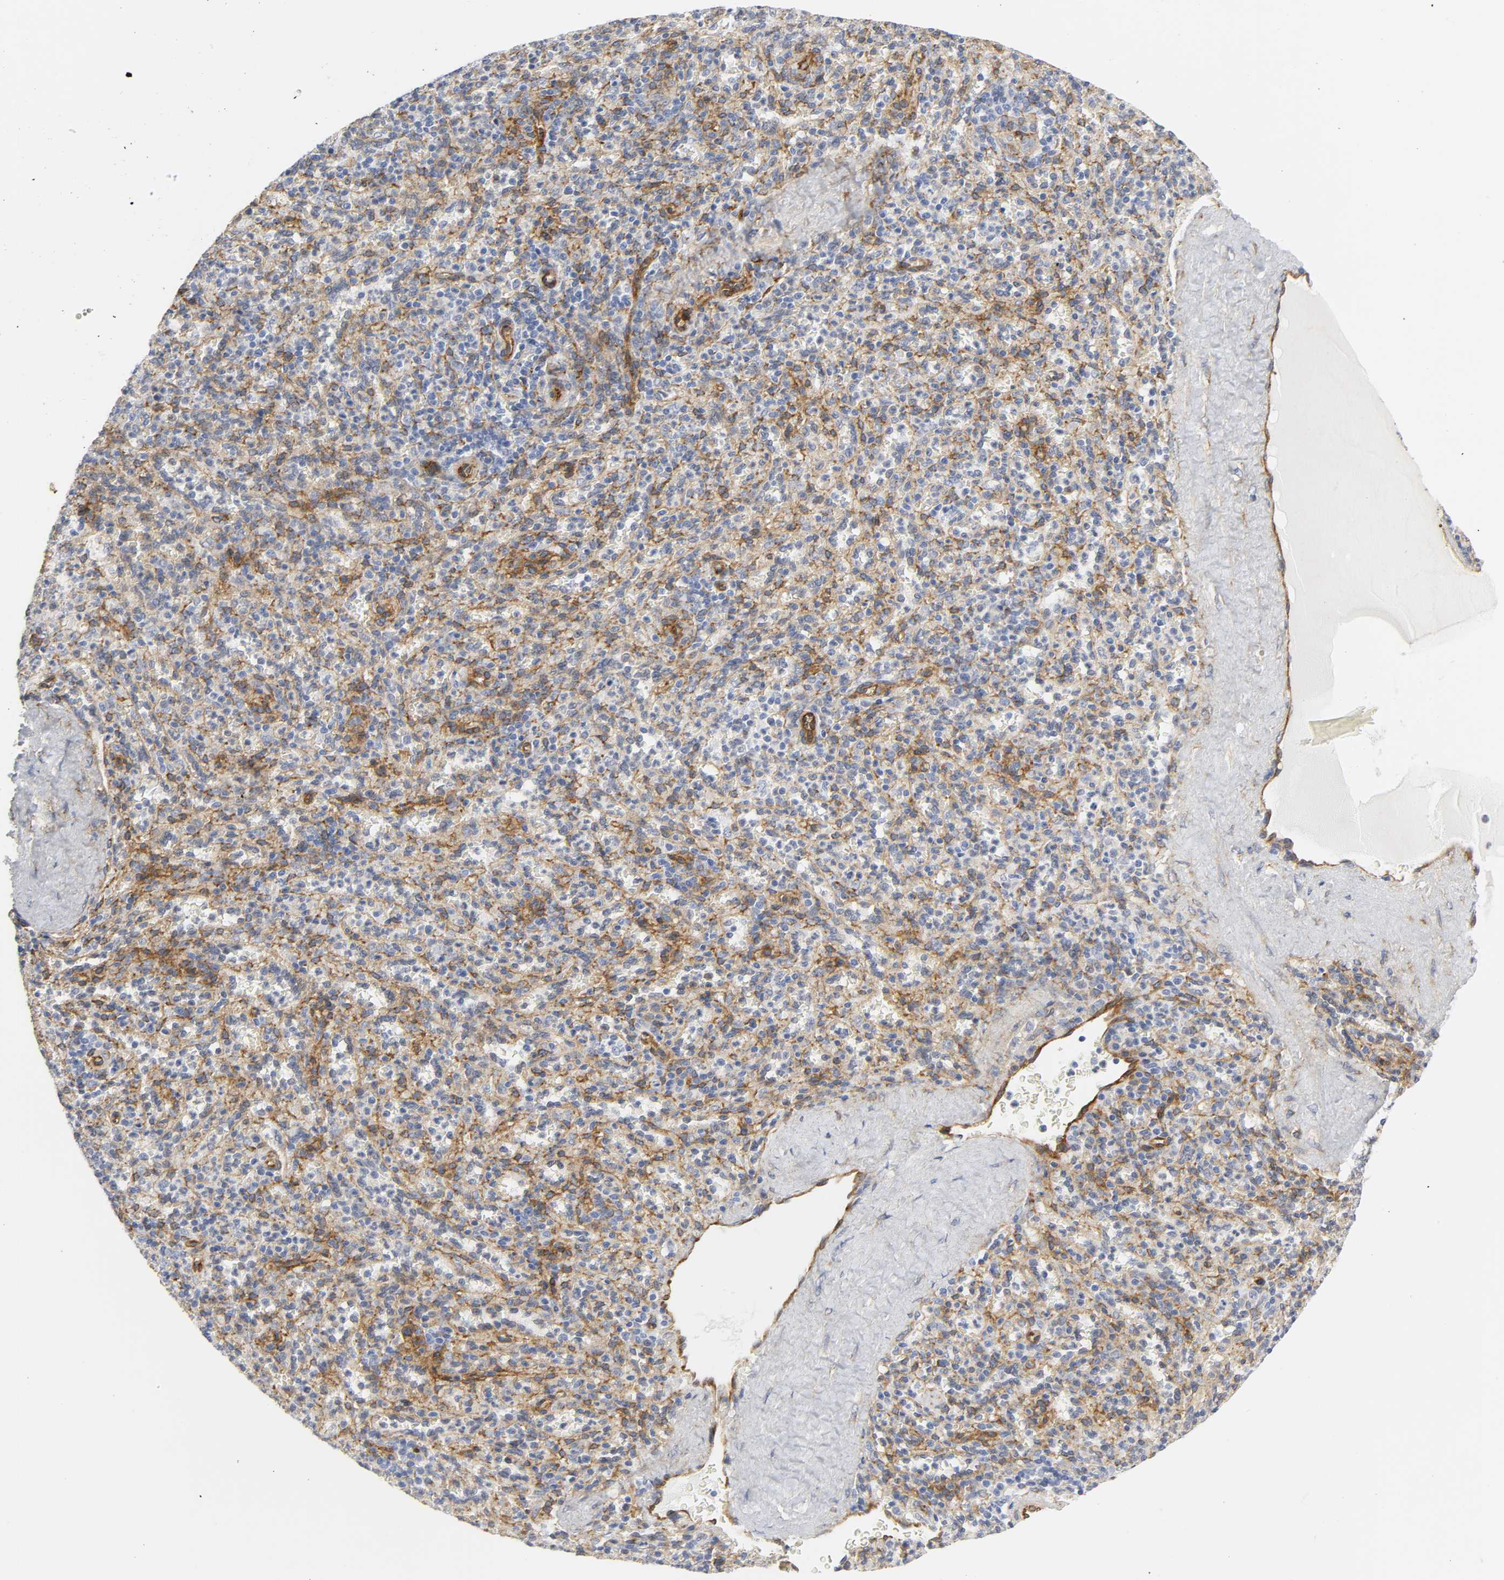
{"staining": {"intensity": "moderate", "quantity": "<25%", "location": "cytoplasmic/membranous"}, "tissue": "spleen", "cell_type": "Cells in red pulp", "image_type": "normal", "snomed": [{"axis": "morphology", "description": "Normal tissue, NOS"}, {"axis": "topography", "description": "Spleen"}], "caption": "Brown immunohistochemical staining in unremarkable human spleen shows moderate cytoplasmic/membranous positivity in about <25% of cells in red pulp. The protein of interest is shown in brown color, while the nuclei are stained blue.", "gene": "DOCK1", "patient": {"sex": "male", "age": 36}}